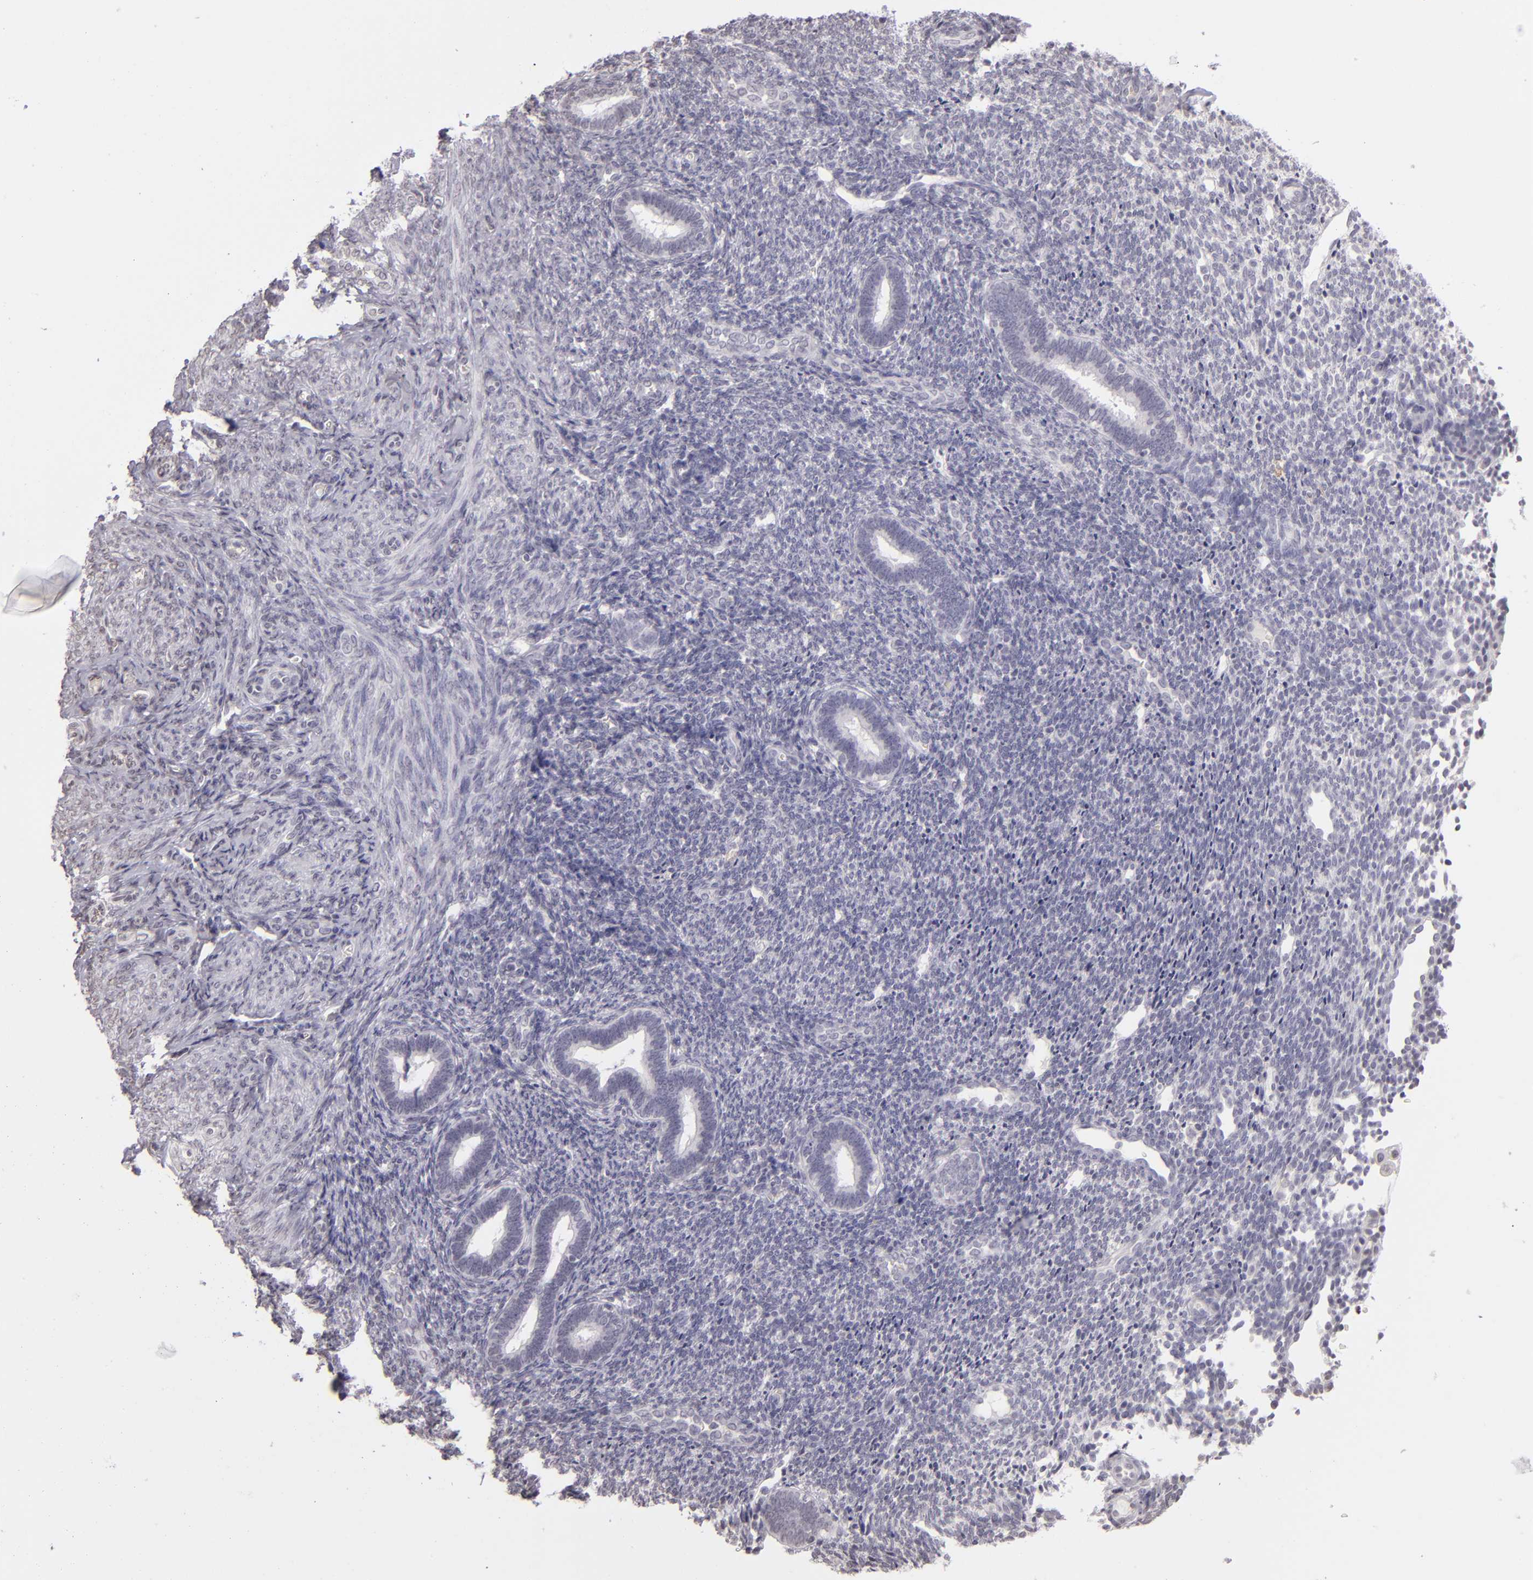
{"staining": {"intensity": "negative", "quantity": "none", "location": "none"}, "tissue": "endometrium", "cell_type": "Cells in endometrial stroma", "image_type": "normal", "snomed": [{"axis": "morphology", "description": "Normal tissue, NOS"}, {"axis": "topography", "description": "Endometrium"}], "caption": "The photomicrograph exhibits no staining of cells in endometrial stroma in unremarkable endometrium. The staining is performed using DAB (3,3'-diaminobenzidine) brown chromogen with nuclei counter-stained in using hematoxylin.", "gene": "CD40", "patient": {"sex": "female", "age": 27}}